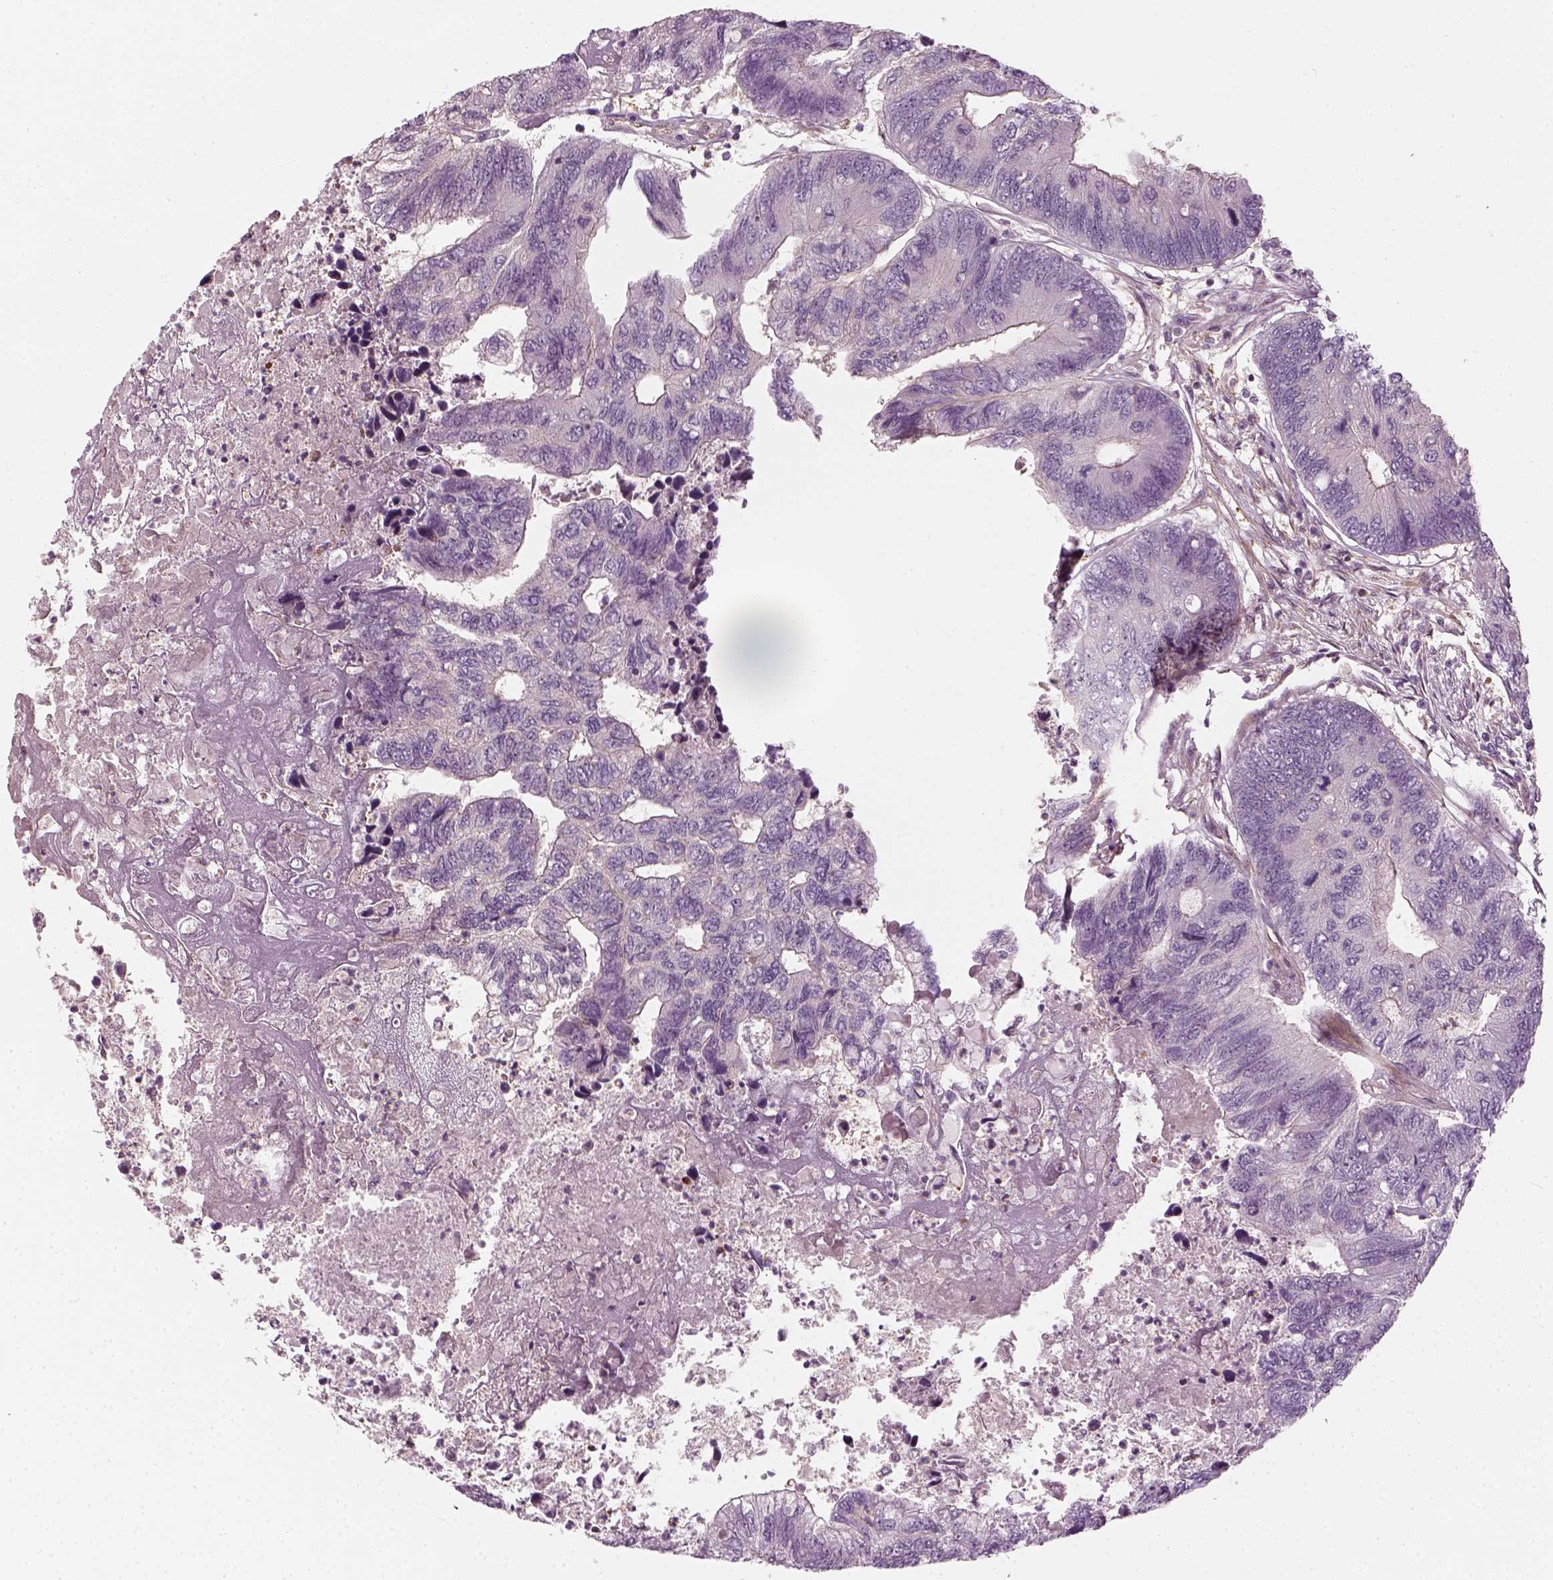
{"staining": {"intensity": "negative", "quantity": "none", "location": "none"}, "tissue": "colorectal cancer", "cell_type": "Tumor cells", "image_type": "cancer", "snomed": [{"axis": "morphology", "description": "Adenocarcinoma, NOS"}, {"axis": "topography", "description": "Colon"}], "caption": "IHC histopathology image of neoplastic tissue: colorectal cancer (adenocarcinoma) stained with DAB (3,3'-diaminobenzidine) reveals no significant protein staining in tumor cells.", "gene": "DNASE1L1", "patient": {"sex": "female", "age": 67}}